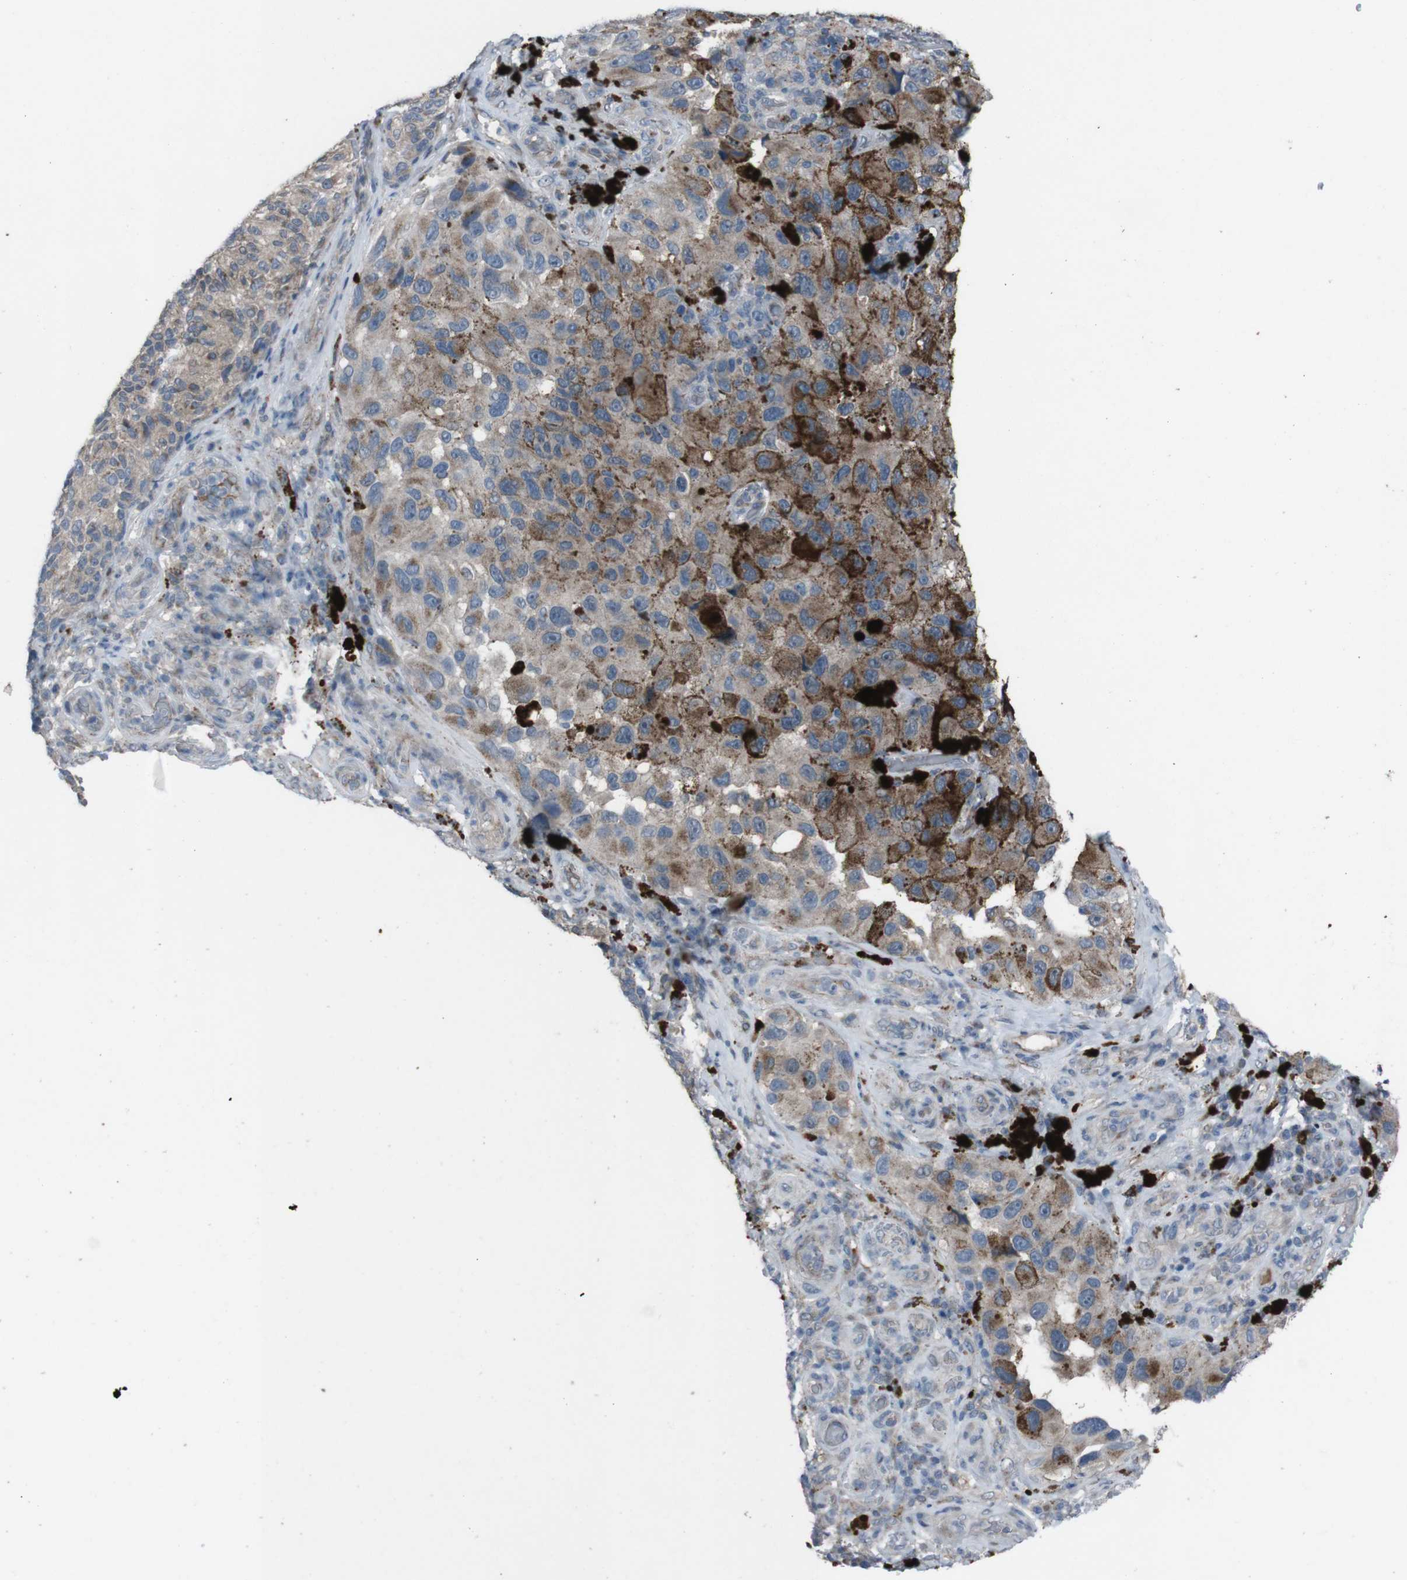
{"staining": {"intensity": "weak", "quantity": ">75%", "location": "cytoplasmic/membranous"}, "tissue": "melanoma", "cell_type": "Tumor cells", "image_type": "cancer", "snomed": [{"axis": "morphology", "description": "Malignant melanoma, NOS"}, {"axis": "topography", "description": "Skin"}], "caption": "The histopathology image exhibits immunohistochemical staining of malignant melanoma. There is weak cytoplasmic/membranous staining is seen in about >75% of tumor cells. The protein of interest is shown in brown color, while the nuclei are stained blue.", "gene": "EFNA5", "patient": {"sex": "female", "age": 73}}